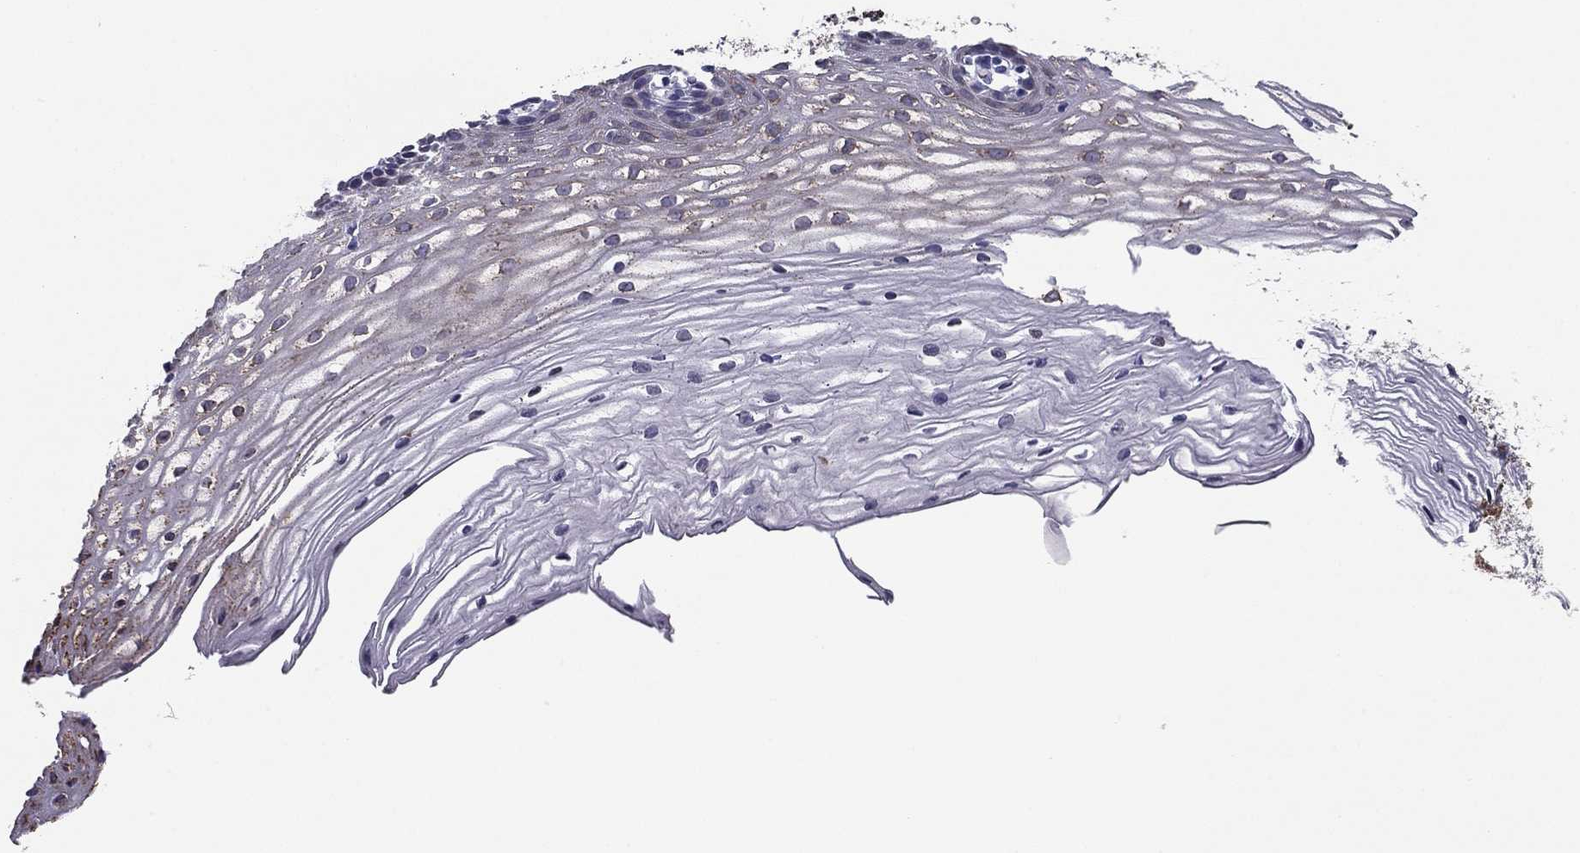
{"staining": {"intensity": "moderate", "quantity": "<25%", "location": "cytoplasmic/membranous"}, "tissue": "cervix", "cell_type": "Glandular cells", "image_type": "normal", "snomed": [{"axis": "morphology", "description": "Normal tissue, NOS"}, {"axis": "topography", "description": "Cervix"}], "caption": "Immunohistochemistry photomicrograph of benign cervix: human cervix stained using immunohistochemistry demonstrates low levels of moderate protein expression localized specifically in the cytoplasmic/membranous of glandular cells, appearing as a cytoplasmic/membranous brown color.", "gene": "TMED3", "patient": {"sex": "female", "age": 40}}